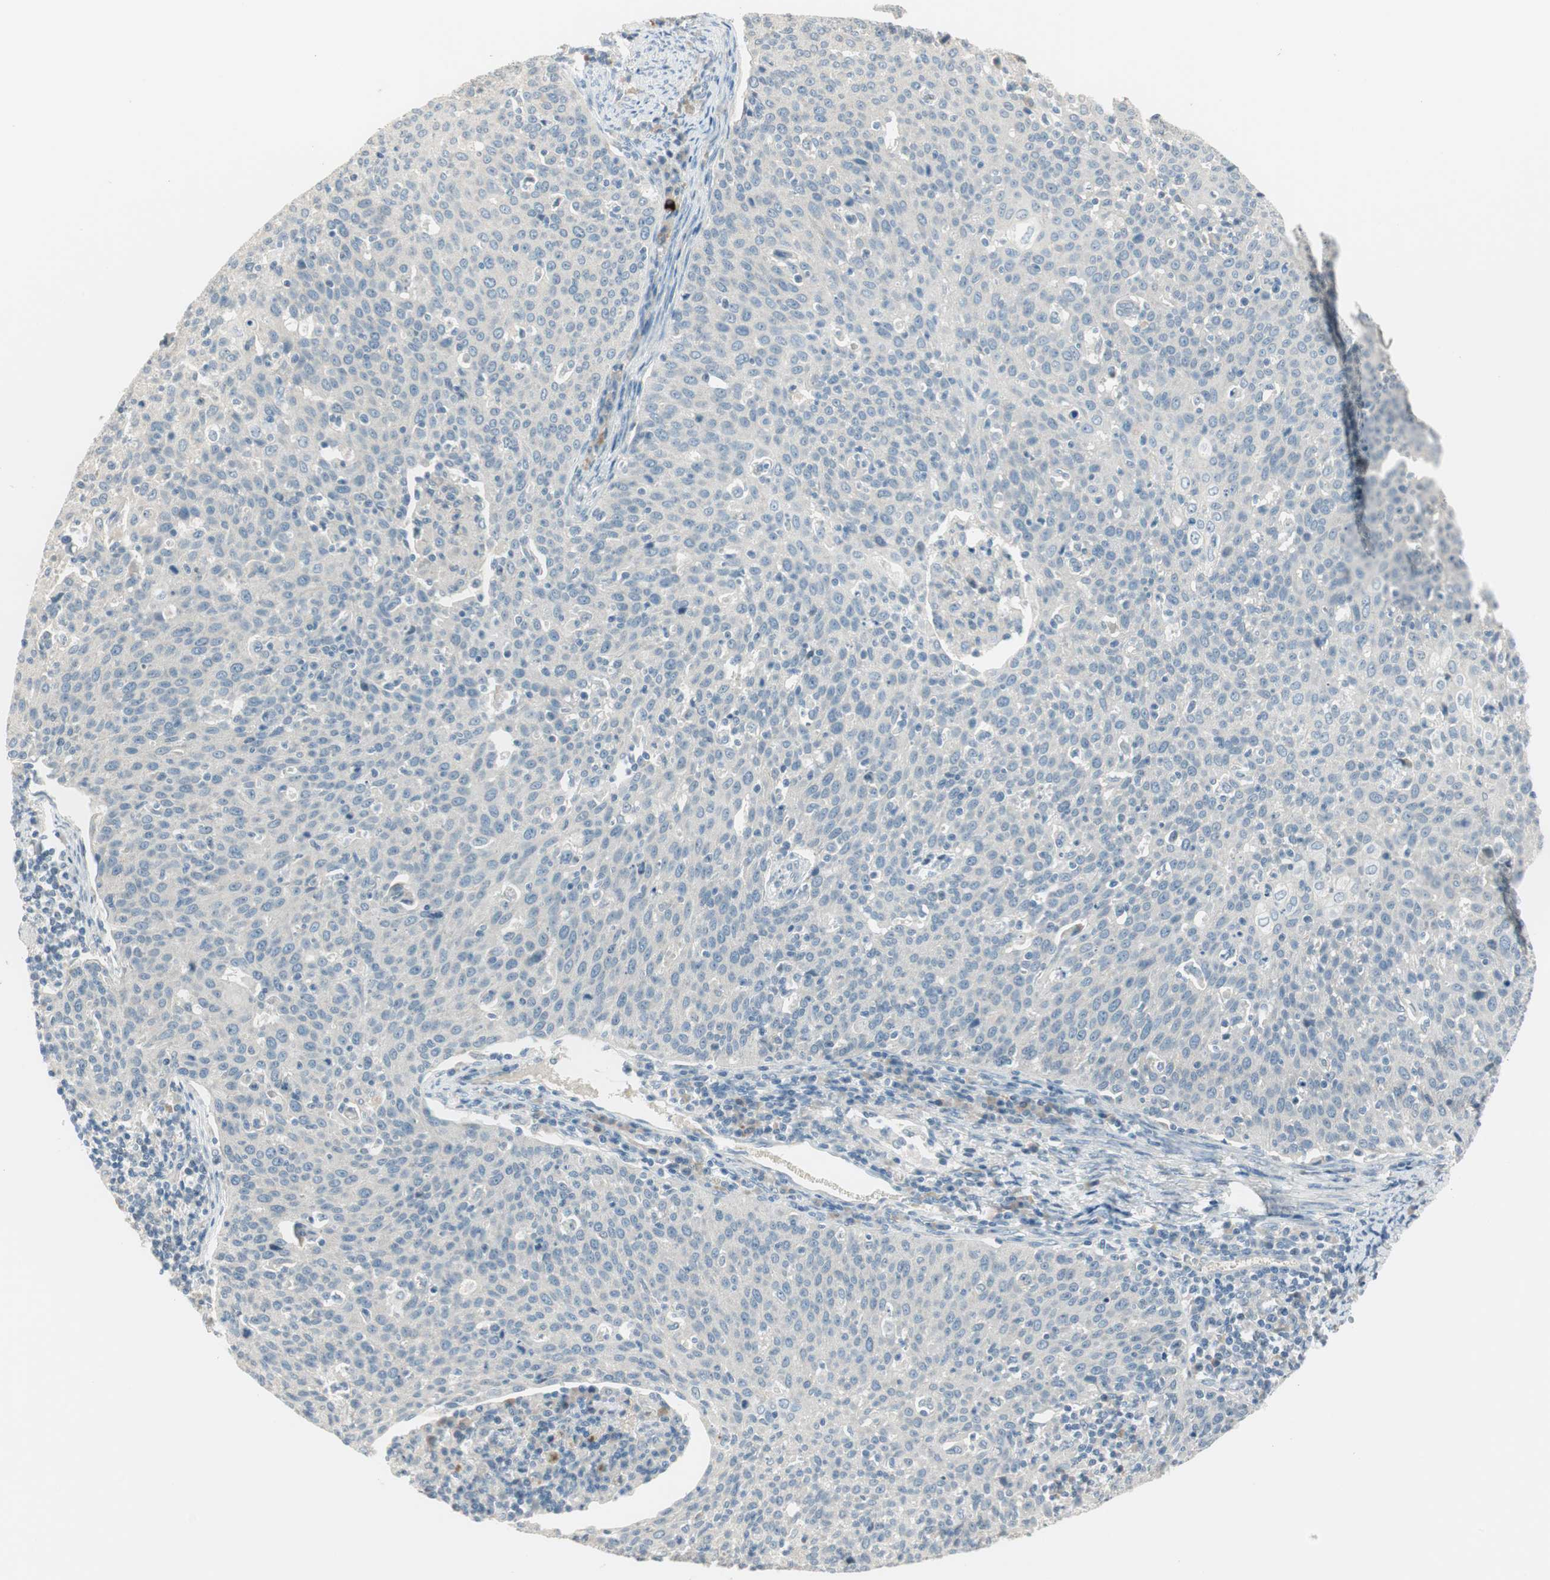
{"staining": {"intensity": "negative", "quantity": "none", "location": "none"}, "tissue": "cervical cancer", "cell_type": "Tumor cells", "image_type": "cancer", "snomed": [{"axis": "morphology", "description": "Squamous cell carcinoma, NOS"}, {"axis": "topography", "description": "Cervix"}], "caption": "Tumor cells show no significant expression in cervical cancer (squamous cell carcinoma). (DAB (3,3'-diaminobenzidine) immunohistochemistry, high magnification).", "gene": "PCDHB15", "patient": {"sex": "female", "age": 38}}